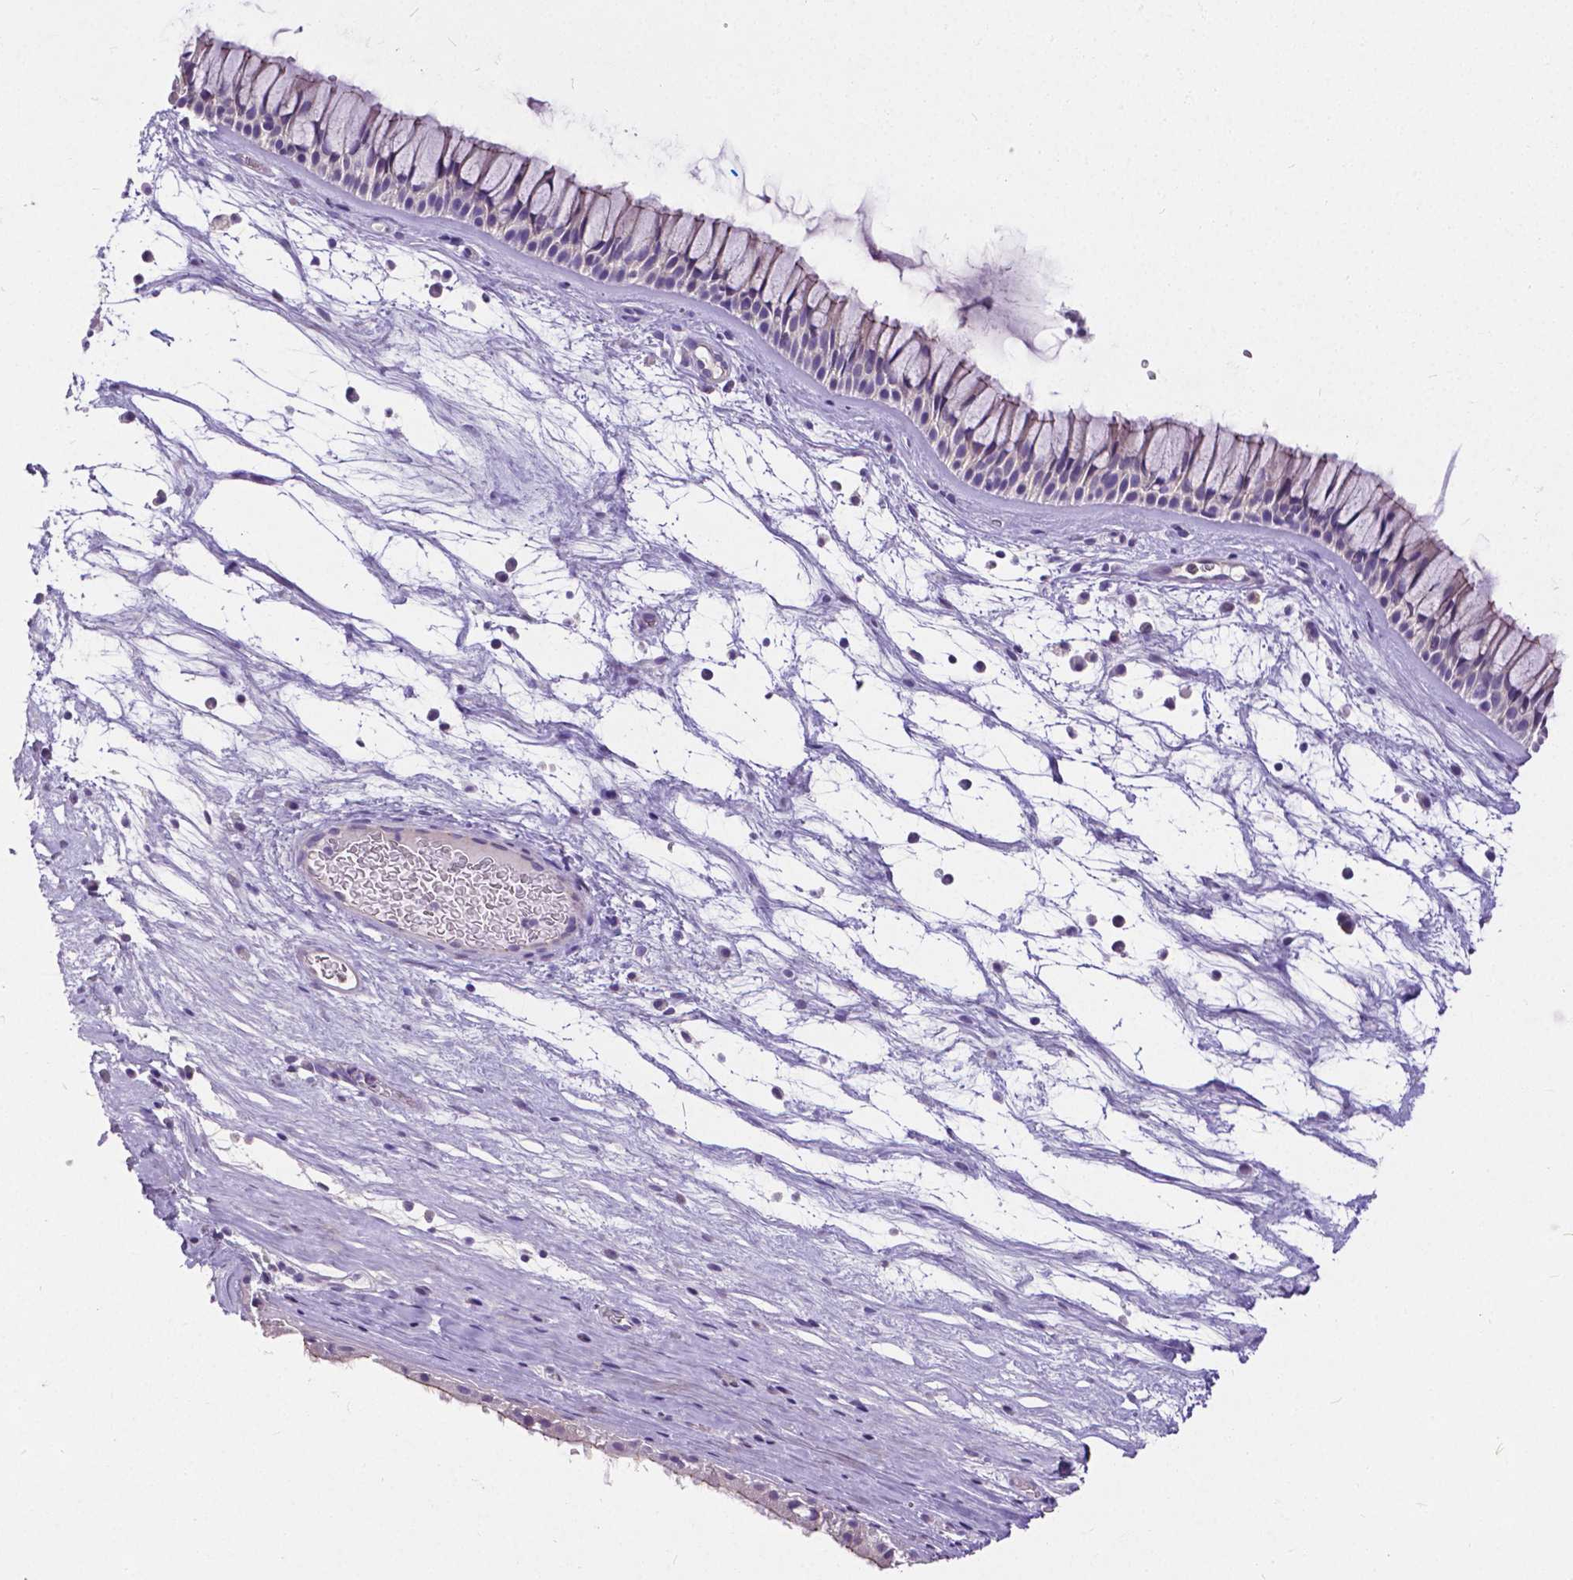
{"staining": {"intensity": "negative", "quantity": "none", "location": "none"}, "tissue": "nasopharynx", "cell_type": "Respiratory epithelial cells", "image_type": "normal", "snomed": [{"axis": "morphology", "description": "Normal tissue, NOS"}, {"axis": "topography", "description": "Nasopharynx"}], "caption": "A photomicrograph of nasopharynx stained for a protein exhibits no brown staining in respiratory epithelial cells.", "gene": "OCLN", "patient": {"sex": "male", "age": 74}}